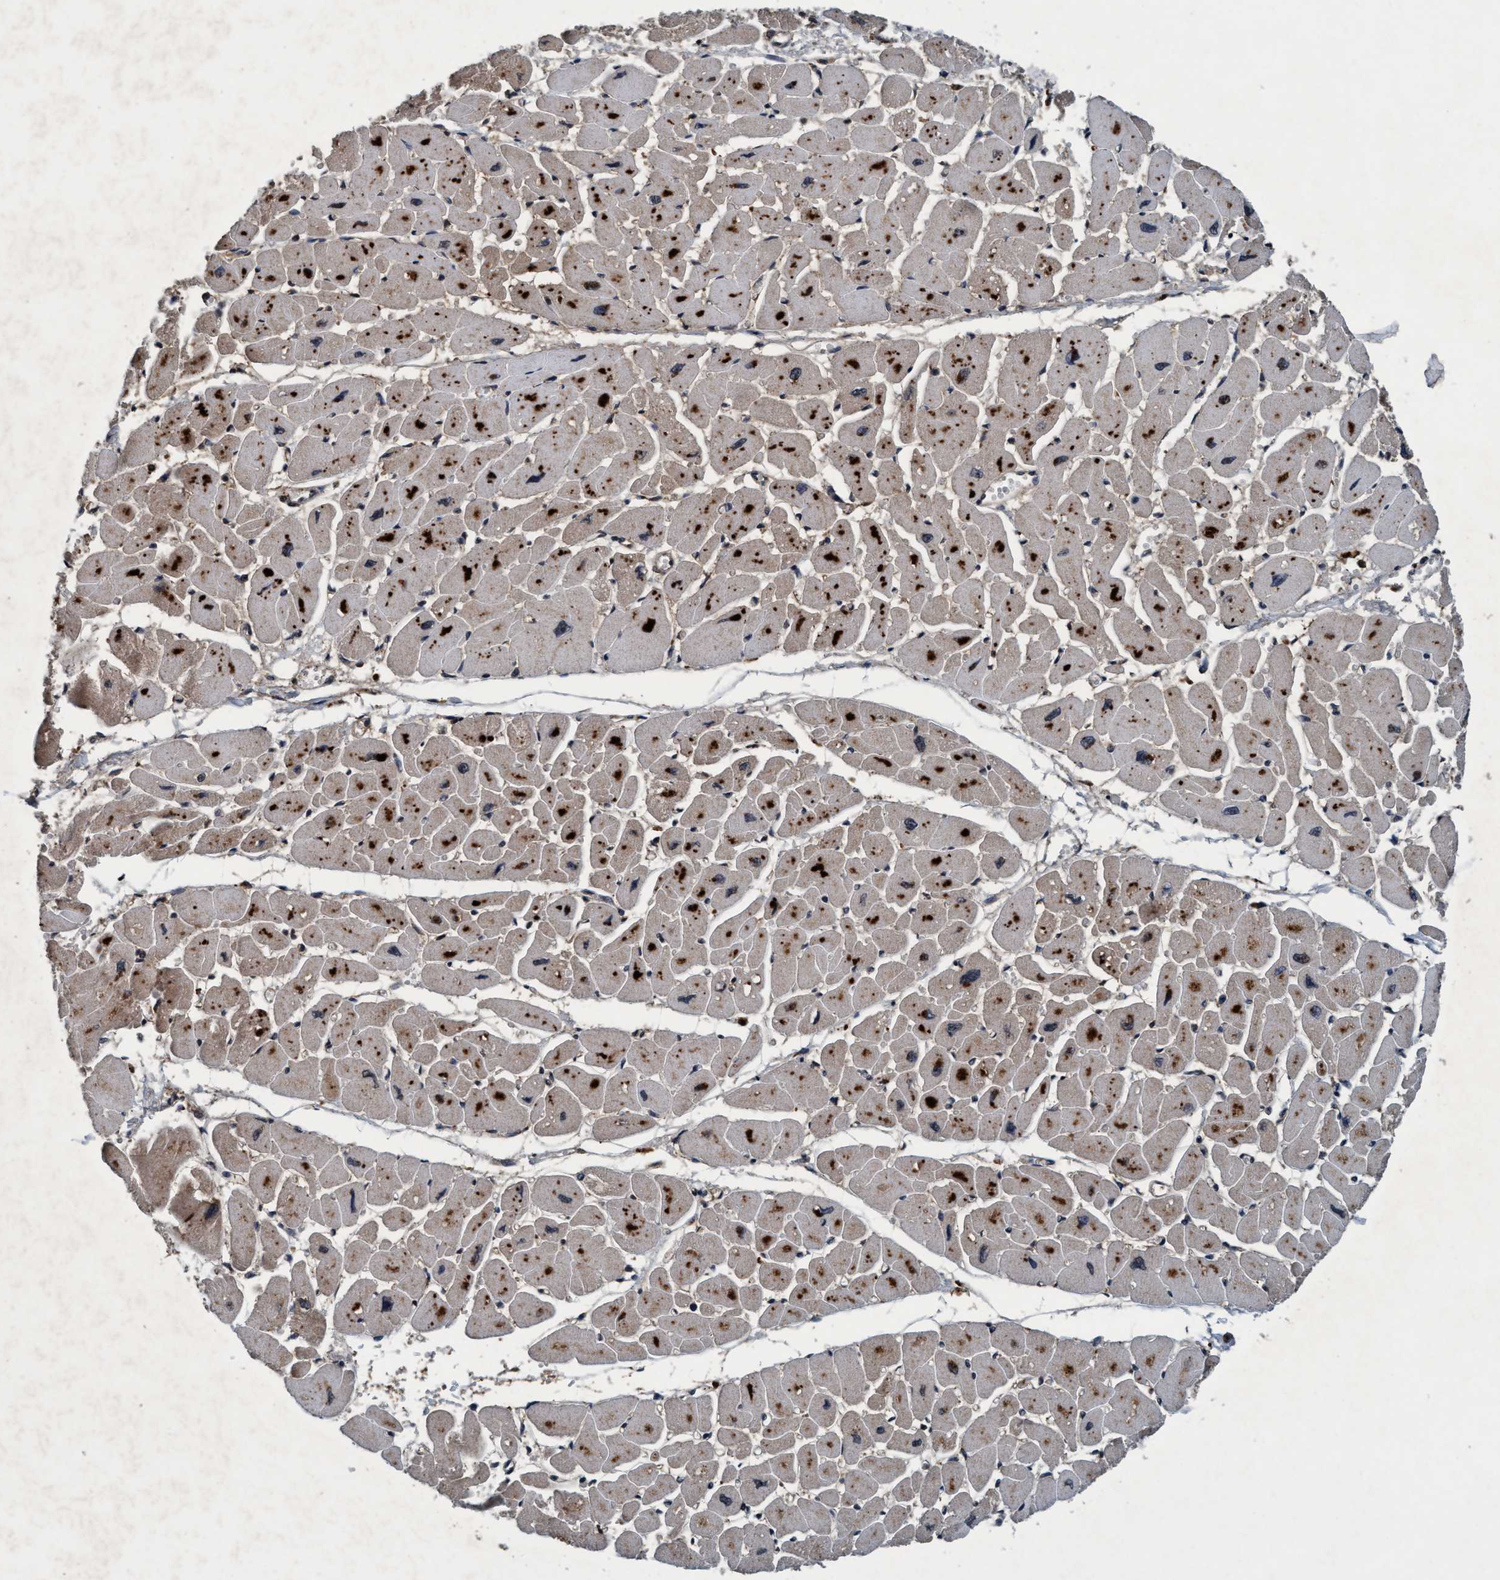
{"staining": {"intensity": "moderate", "quantity": "<25%", "location": "cytoplasmic/membranous"}, "tissue": "heart muscle", "cell_type": "Cardiomyocytes", "image_type": "normal", "snomed": [{"axis": "morphology", "description": "Normal tissue, NOS"}, {"axis": "topography", "description": "Heart"}], "caption": "Protein expression analysis of normal heart muscle reveals moderate cytoplasmic/membranous staining in approximately <25% of cardiomyocytes.", "gene": "AKT1S1", "patient": {"sex": "female", "age": 54}}